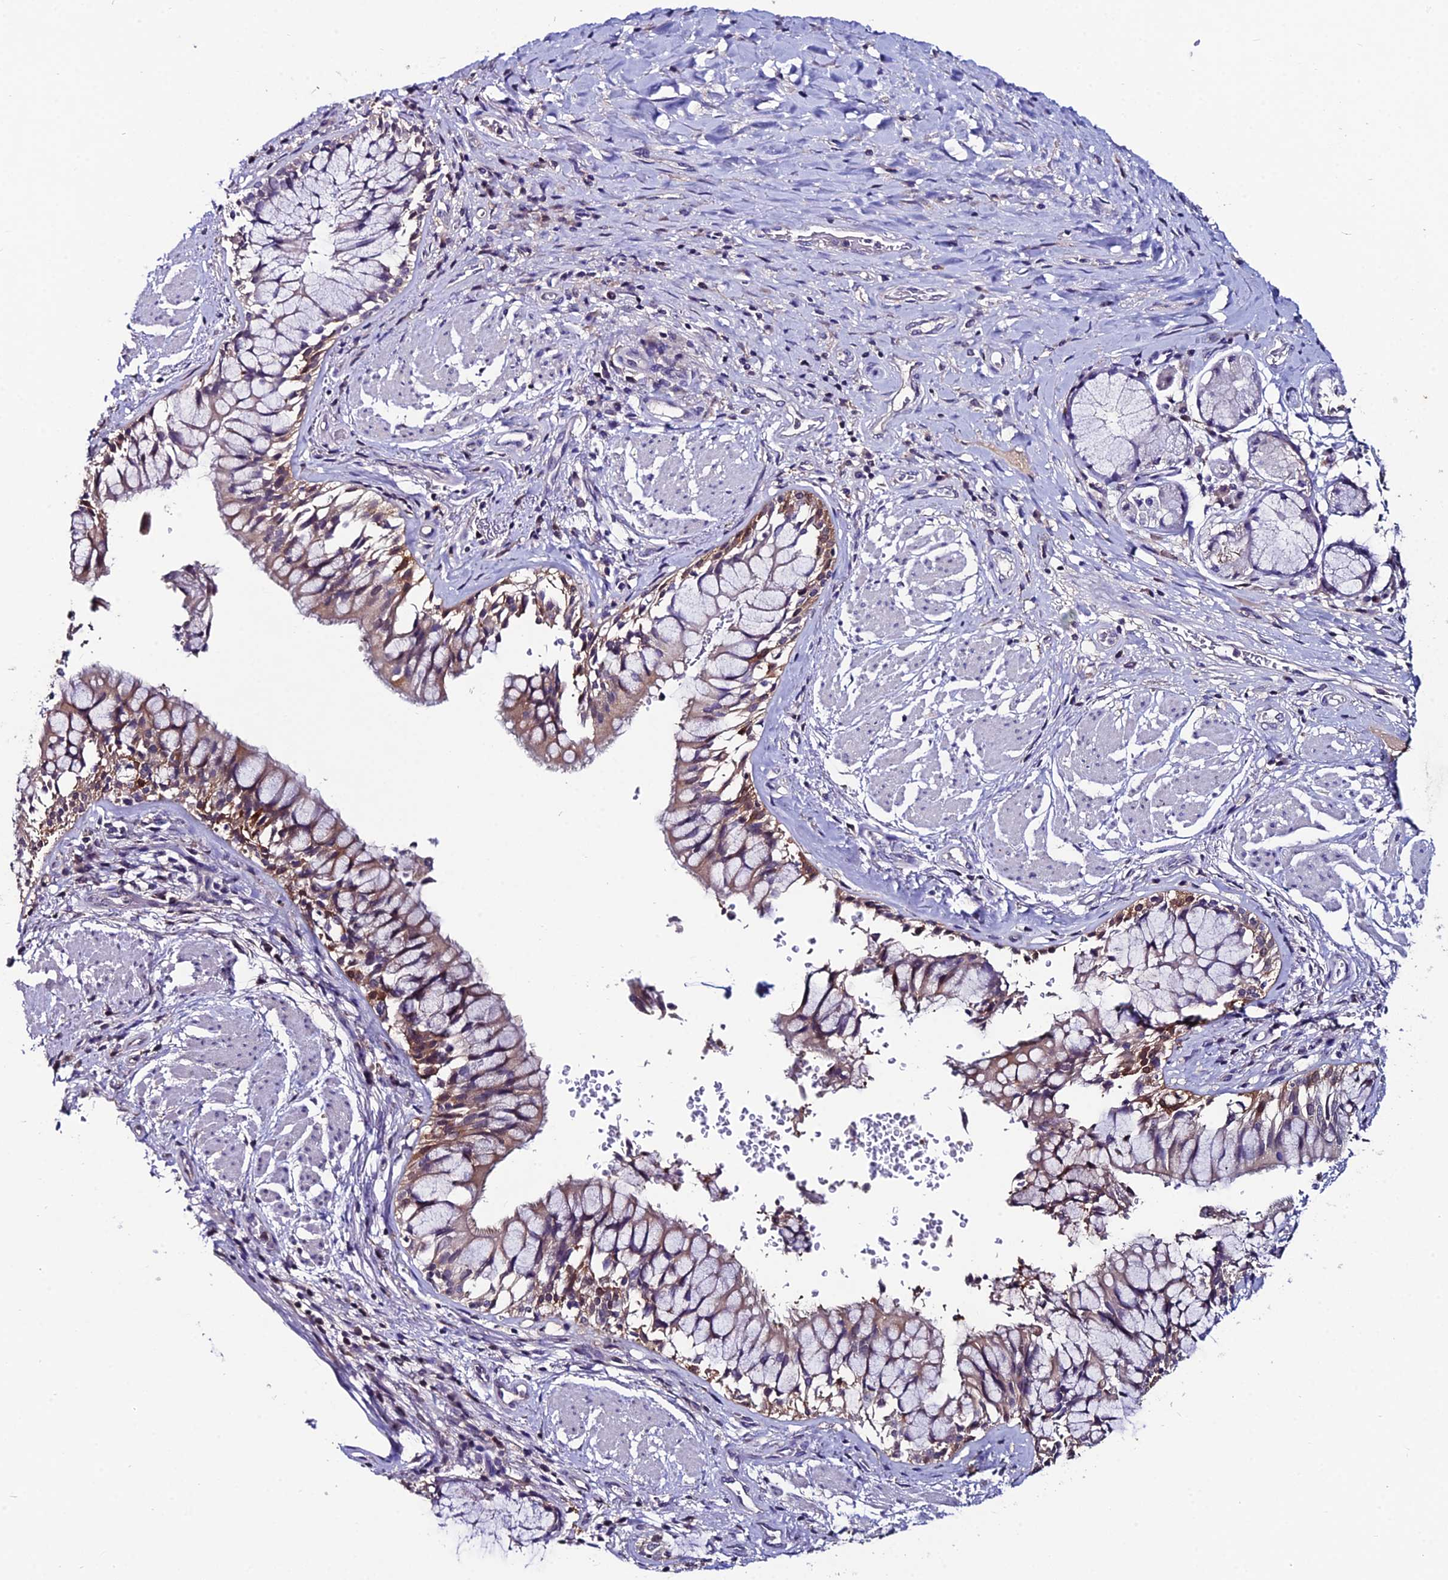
{"staining": {"intensity": "negative", "quantity": "none", "location": "none"}, "tissue": "adipose tissue", "cell_type": "Adipocytes", "image_type": "normal", "snomed": [{"axis": "morphology", "description": "Normal tissue, NOS"}, {"axis": "morphology", "description": "Squamous cell carcinoma, NOS"}, {"axis": "topography", "description": "Bronchus"}, {"axis": "topography", "description": "Lung"}], "caption": "This histopathology image is of unremarkable adipose tissue stained with immunohistochemistry (IHC) to label a protein in brown with the nuclei are counter-stained blue. There is no expression in adipocytes. The staining is performed using DAB (3,3'-diaminobenzidine) brown chromogen with nuclei counter-stained in using hematoxylin.", "gene": "LGALS7", "patient": {"sex": "male", "age": 64}}